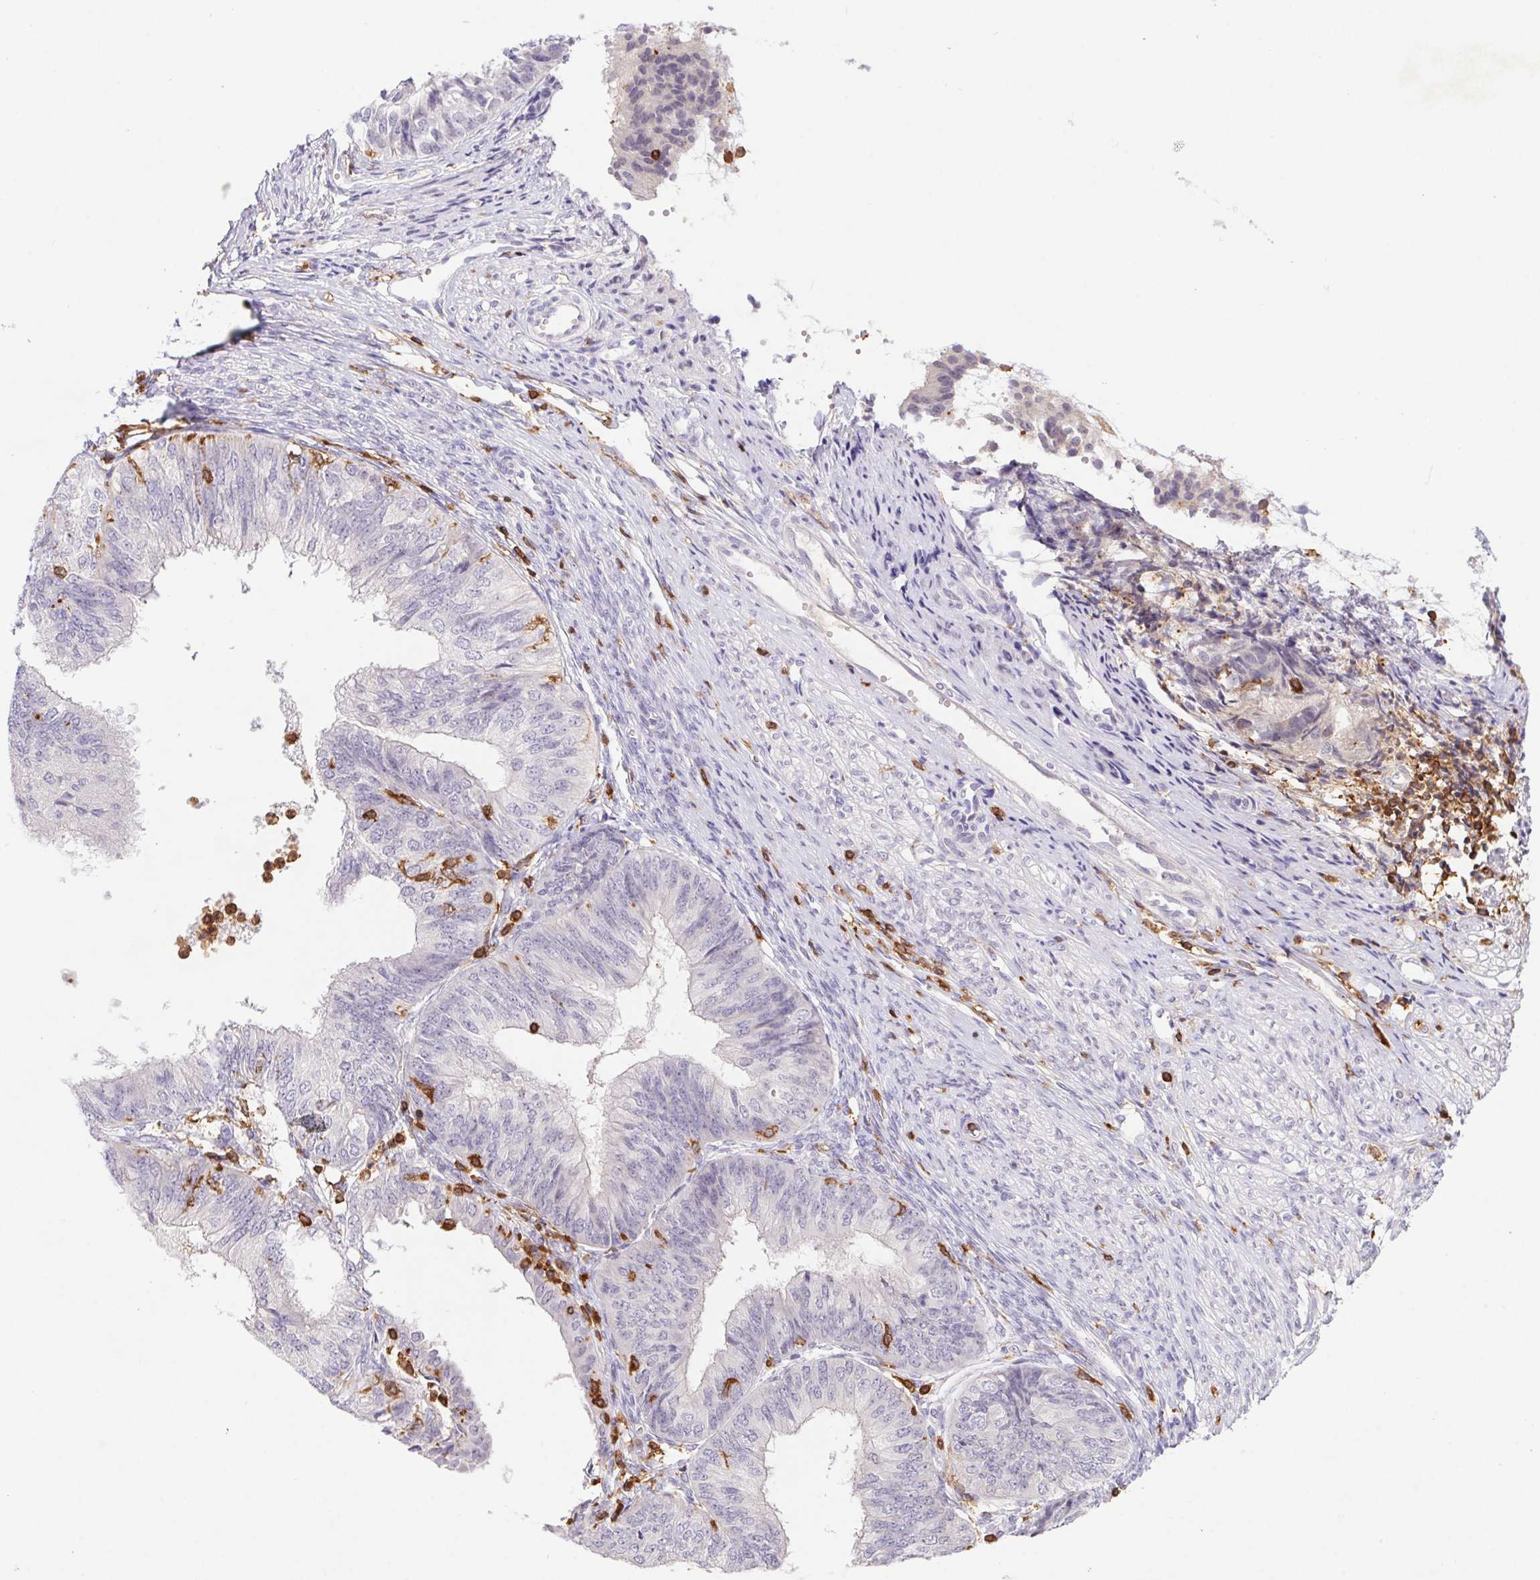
{"staining": {"intensity": "negative", "quantity": "none", "location": "none"}, "tissue": "endometrial cancer", "cell_type": "Tumor cells", "image_type": "cancer", "snomed": [{"axis": "morphology", "description": "Adenocarcinoma, NOS"}, {"axis": "topography", "description": "Endometrium"}], "caption": "This histopathology image is of adenocarcinoma (endometrial) stained with immunohistochemistry to label a protein in brown with the nuclei are counter-stained blue. There is no positivity in tumor cells.", "gene": "APBB1IP", "patient": {"sex": "female", "age": 58}}